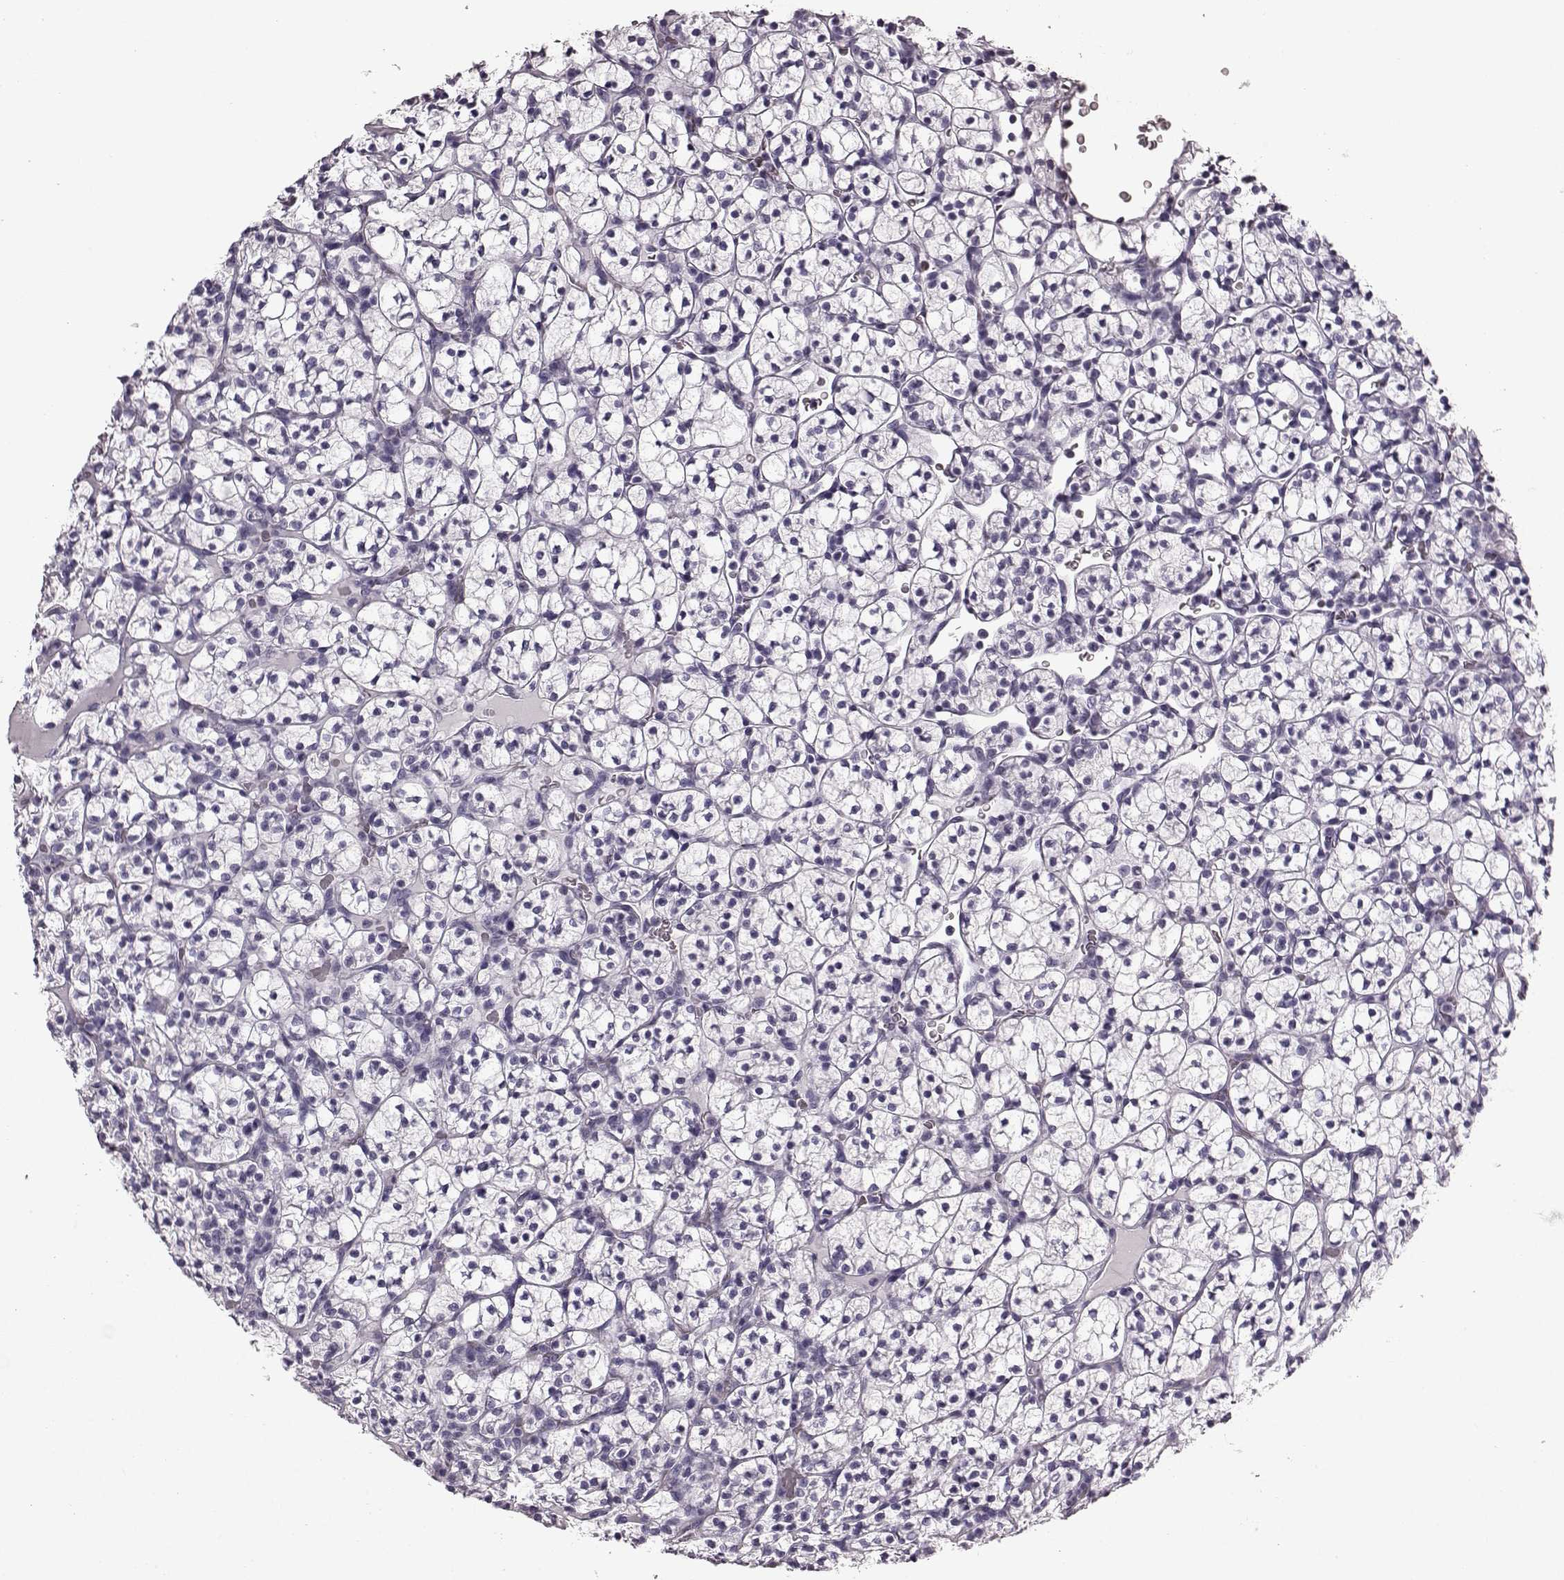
{"staining": {"intensity": "negative", "quantity": "none", "location": "none"}, "tissue": "renal cancer", "cell_type": "Tumor cells", "image_type": "cancer", "snomed": [{"axis": "morphology", "description": "Adenocarcinoma, NOS"}, {"axis": "topography", "description": "Kidney"}], "caption": "A photomicrograph of human renal cancer is negative for staining in tumor cells.", "gene": "AIPL1", "patient": {"sex": "female", "age": 89}}